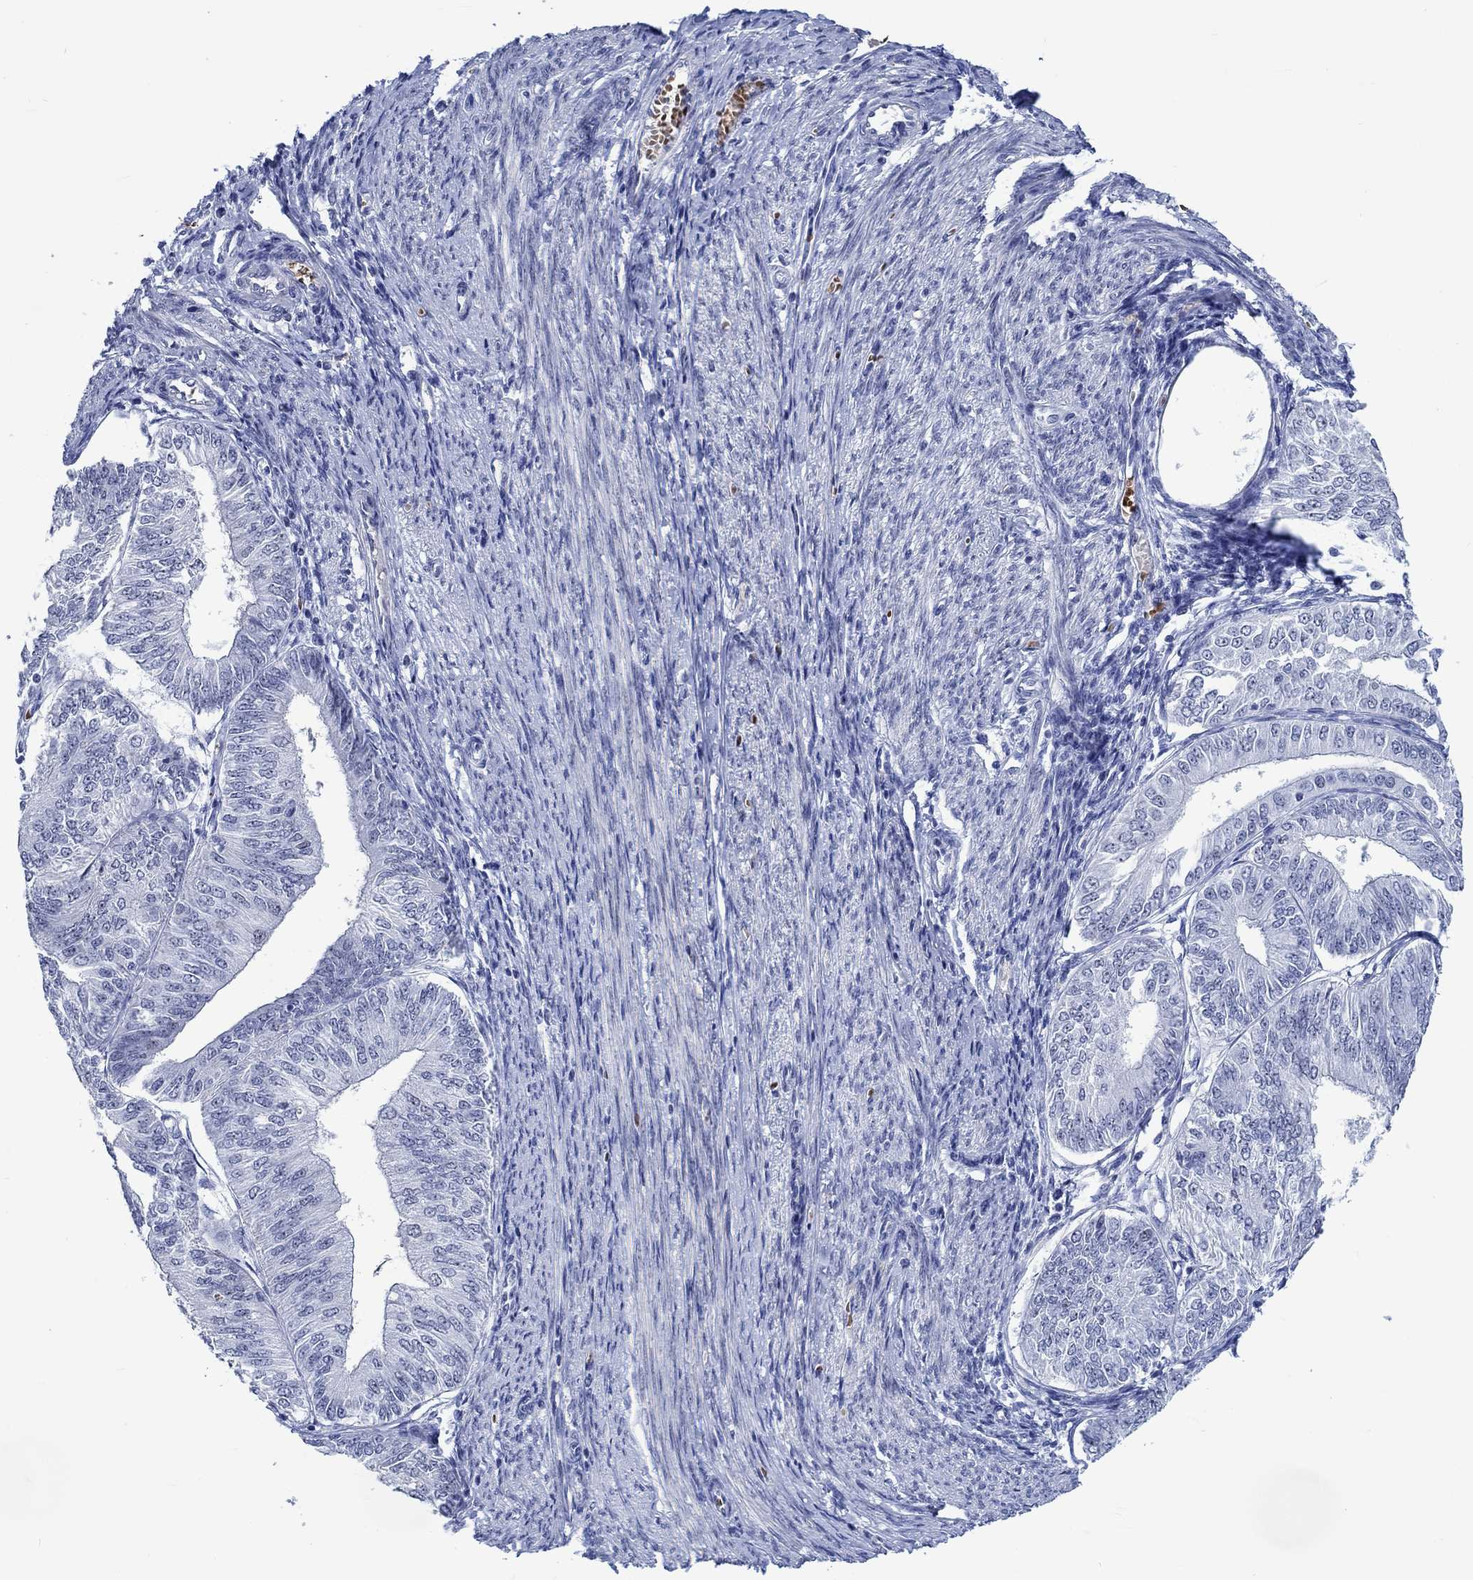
{"staining": {"intensity": "negative", "quantity": "none", "location": "none"}, "tissue": "endometrial cancer", "cell_type": "Tumor cells", "image_type": "cancer", "snomed": [{"axis": "morphology", "description": "Adenocarcinoma, NOS"}, {"axis": "topography", "description": "Endometrium"}], "caption": "Immunohistochemical staining of human endometrial cancer (adenocarcinoma) reveals no significant positivity in tumor cells.", "gene": "ZNF446", "patient": {"sex": "female", "age": 58}}